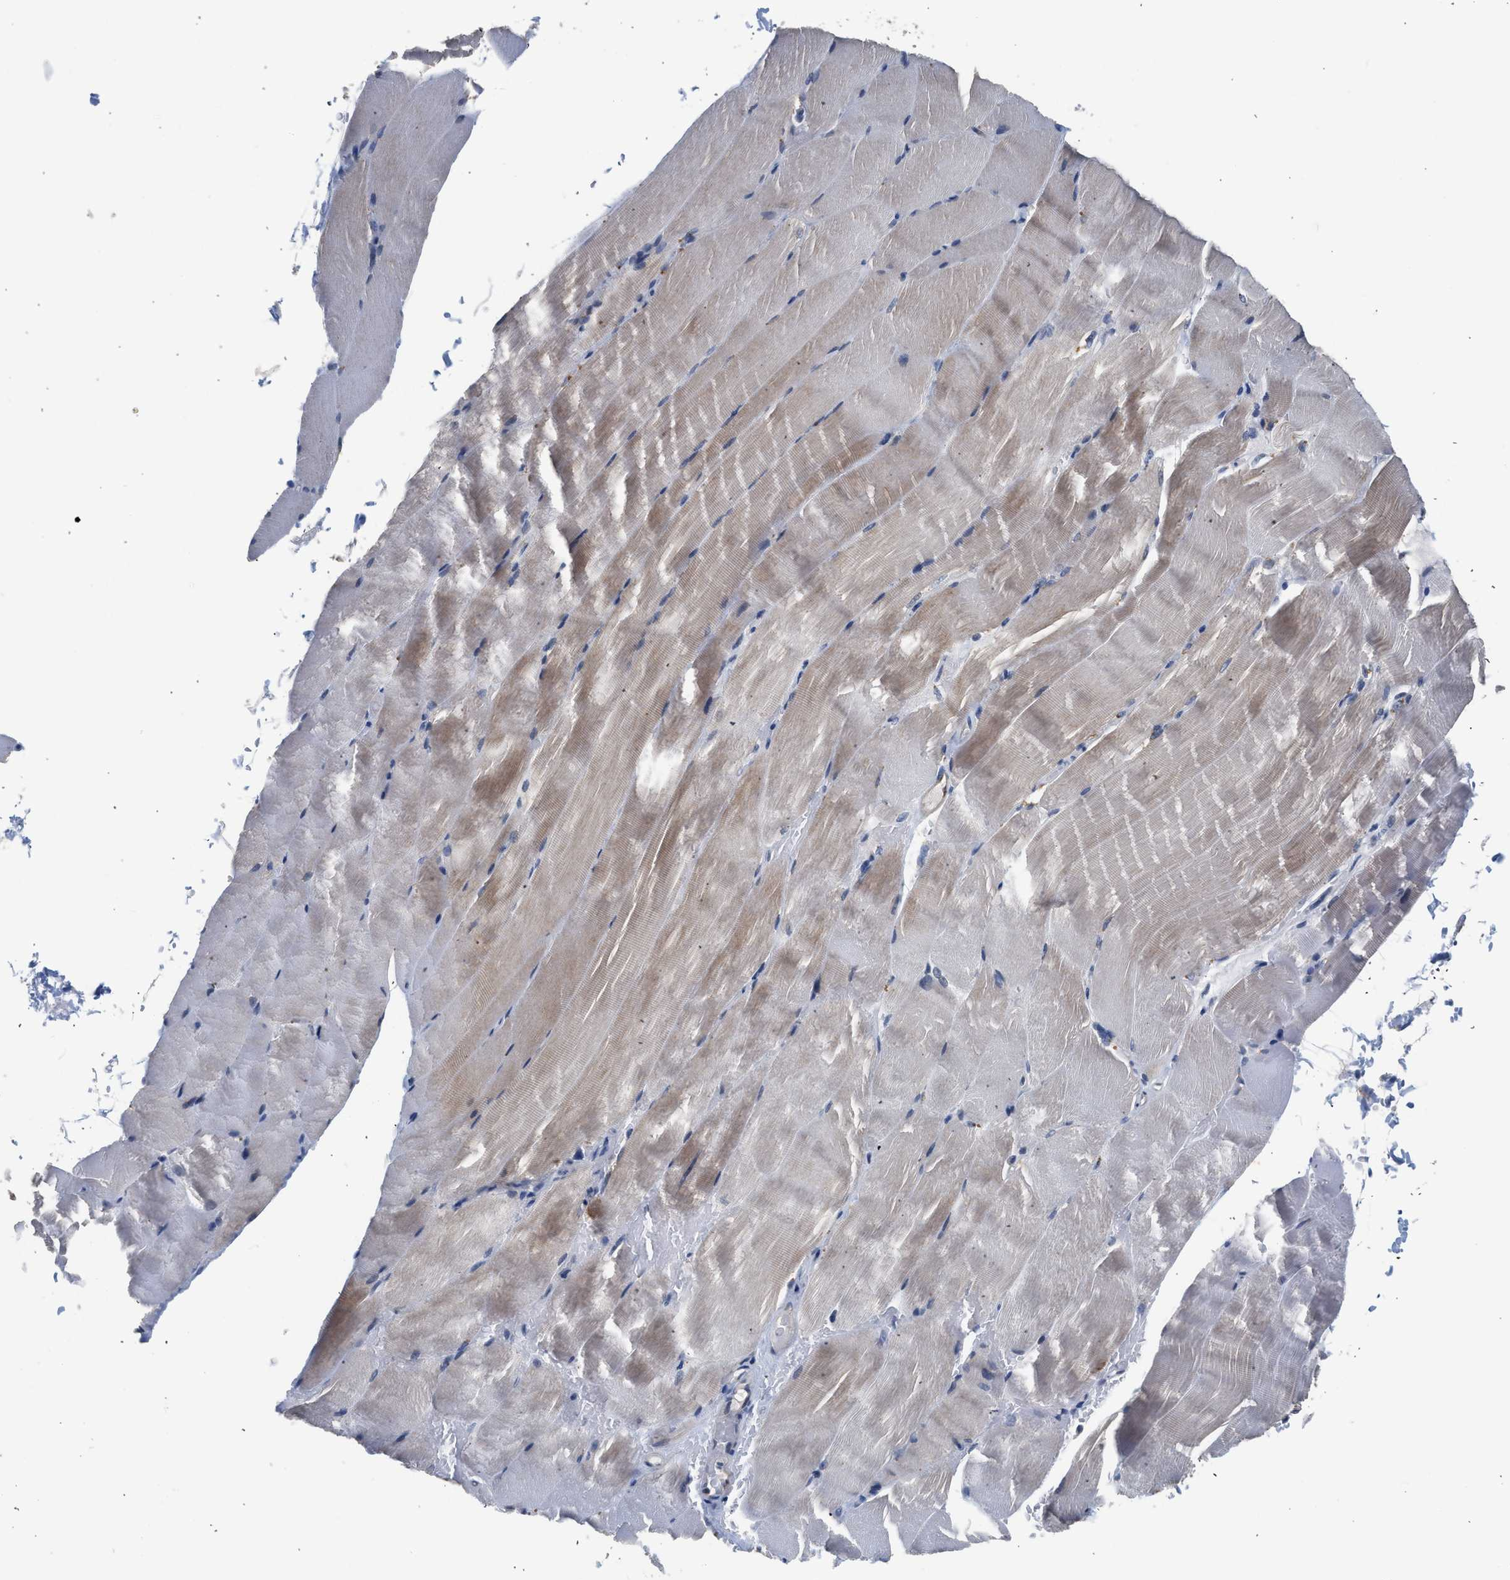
{"staining": {"intensity": "weak", "quantity": "<25%", "location": "cytoplasmic/membranous"}, "tissue": "skeletal muscle", "cell_type": "Myocytes", "image_type": "normal", "snomed": [{"axis": "morphology", "description": "Normal tissue, NOS"}, {"axis": "topography", "description": "Skeletal muscle"}, {"axis": "topography", "description": "Parathyroid gland"}], "caption": "The micrograph exhibits no staining of myocytes in normal skeletal muscle.", "gene": "CSF3R", "patient": {"sex": "female", "age": 37}}